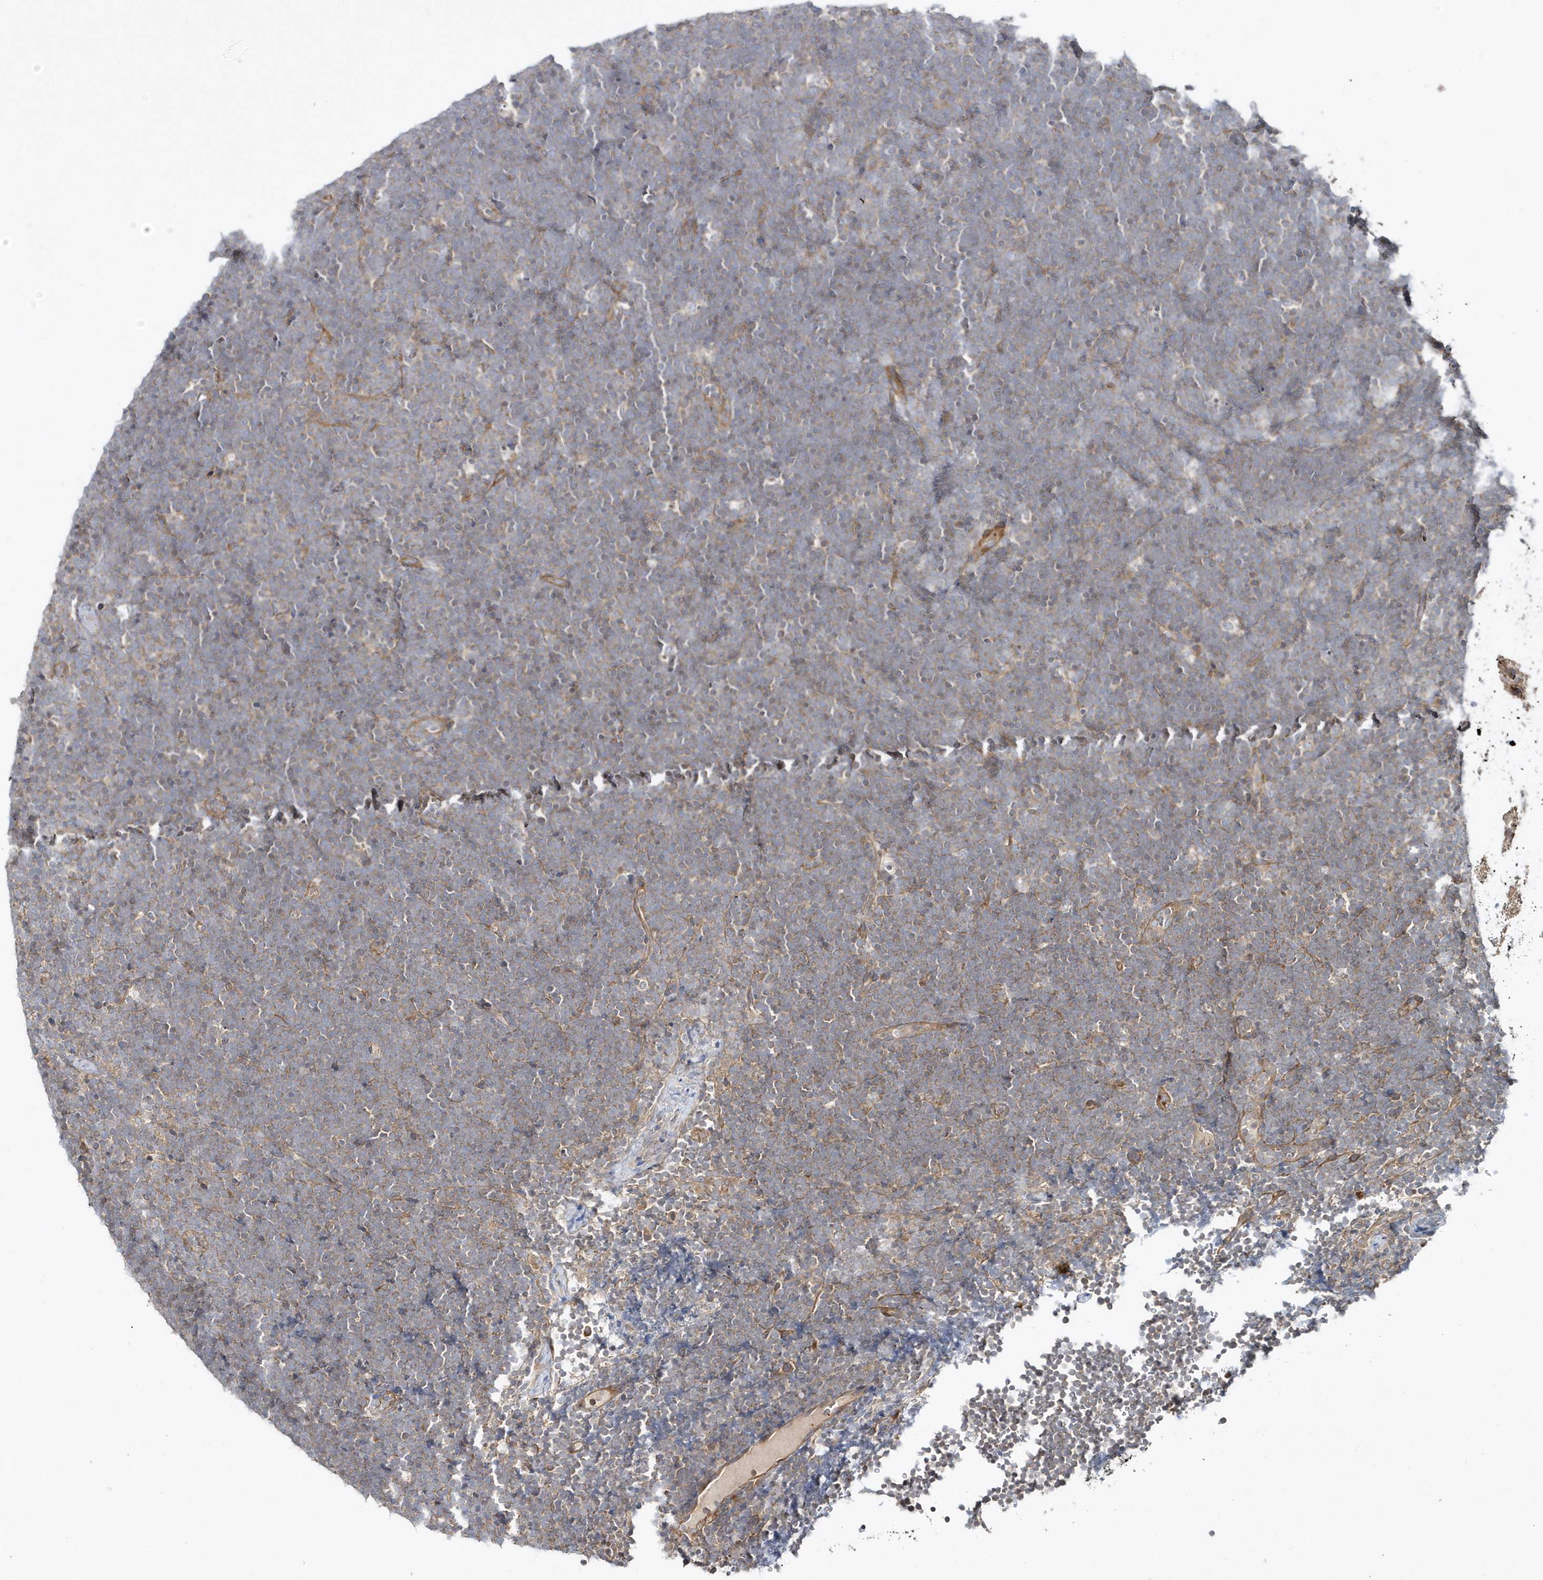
{"staining": {"intensity": "moderate", "quantity": "<25%", "location": "cytoplasmic/membranous"}, "tissue": "lymphoma", "cell_type": "Tumor cells", "image_type": "cancer", "snomed": [{"axis": "morphology", "description": "Malignant lymphoma, non-Hodgkin's type, High grade"}, {"axis": "topography", "description": "Lymph node"}], "caption": "Lymphoma stained with a brown dye displays moderate cytoplasmic/membranous positive positivity in about <25% of tumor cells.", "gene": "LEXM", "patient": {"sex": "male", "age": 13}}